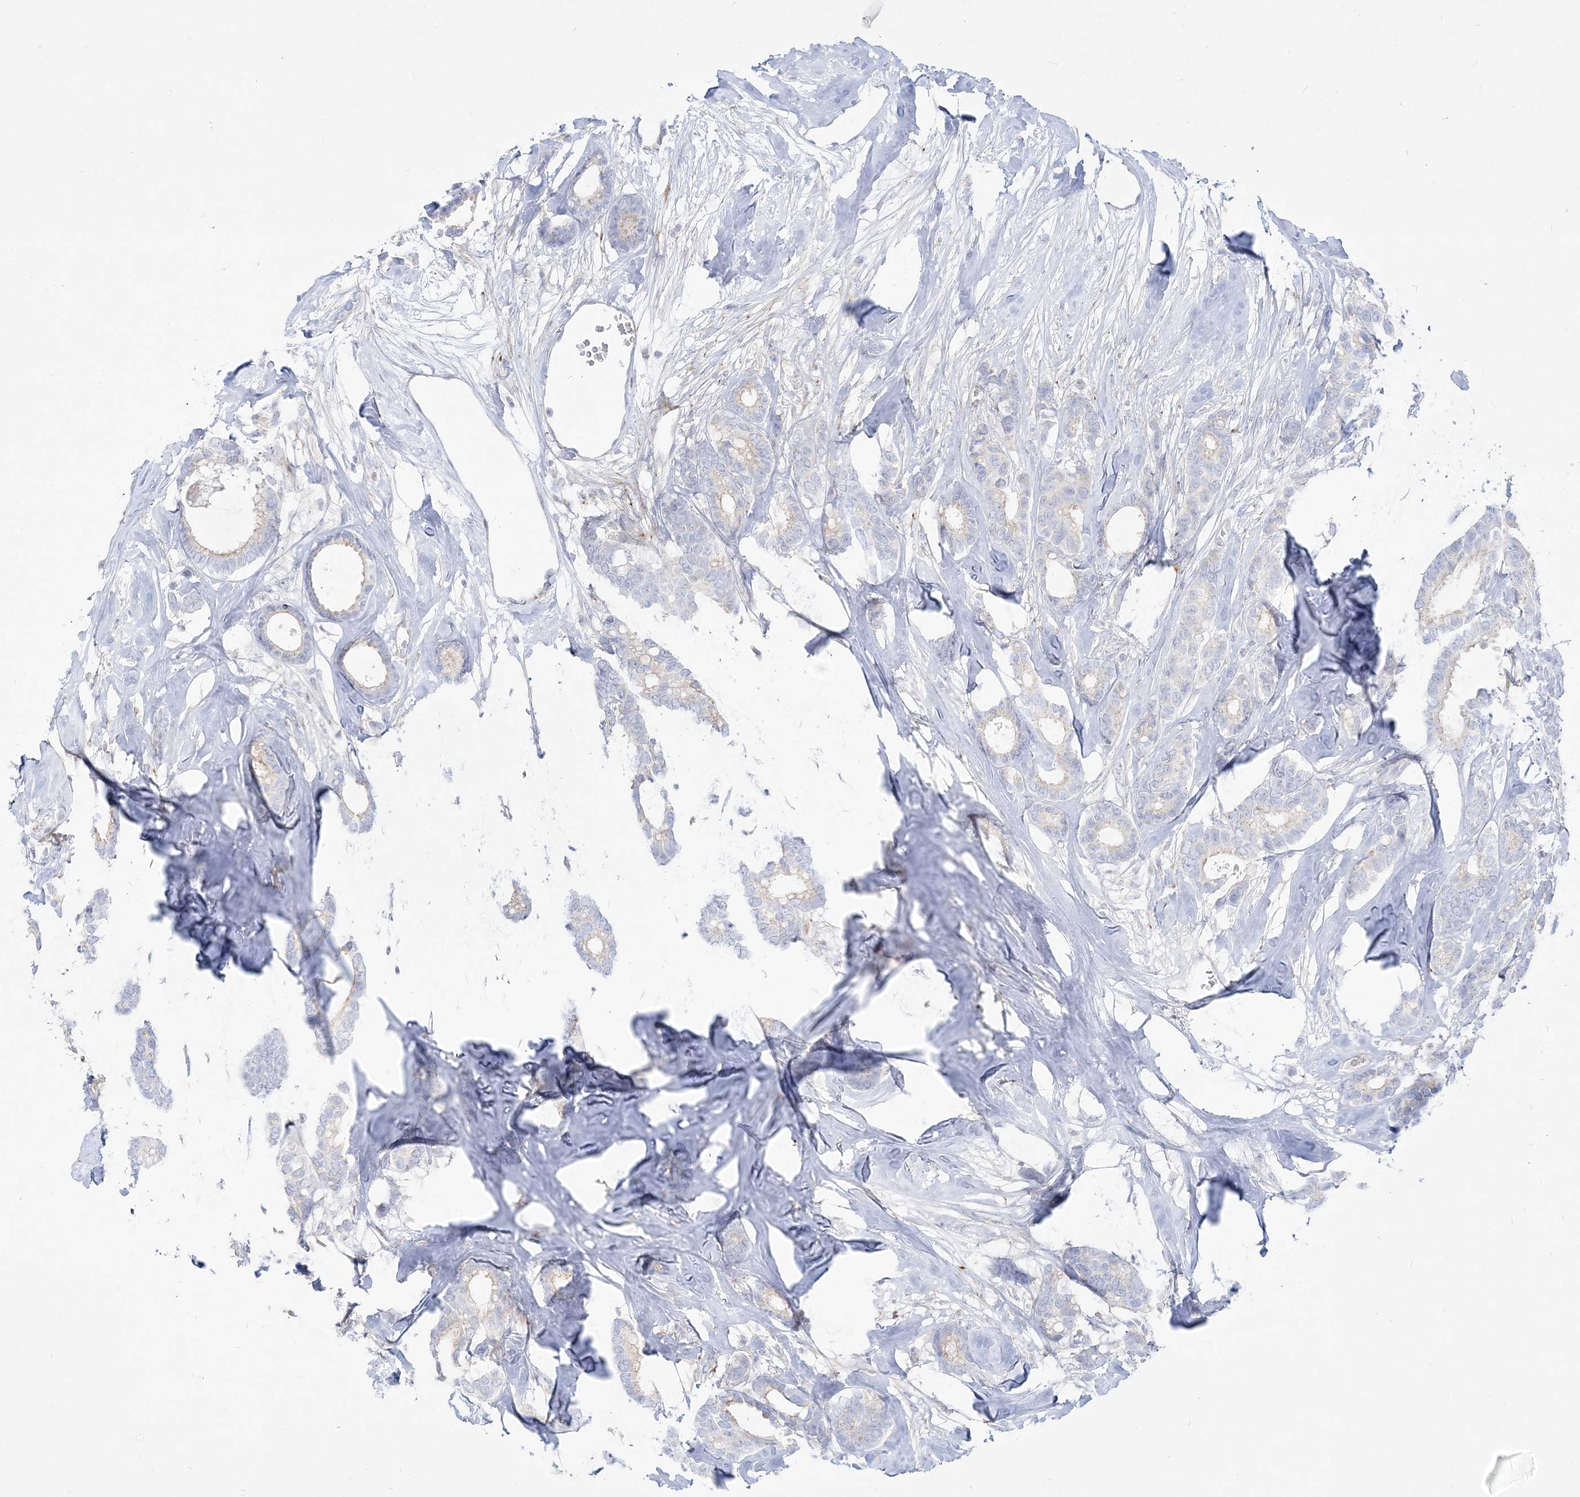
{"staining": {"intensity": "negative", "quantity": "none", "location": "none"}, "tissue": "breast cancer", "cell_type": "Tumor cells", "image_type": "cancer", "snomed": [{"axis": "morphology", "description": "Duct carcinoma"}, {"axis": "topography", "description": "Breast"}], "caption": "Tumor cells are negative for protein expression in human breast cancer.", "gene": "GPAT2", "patient": {"sex": "female", "age": 87}}